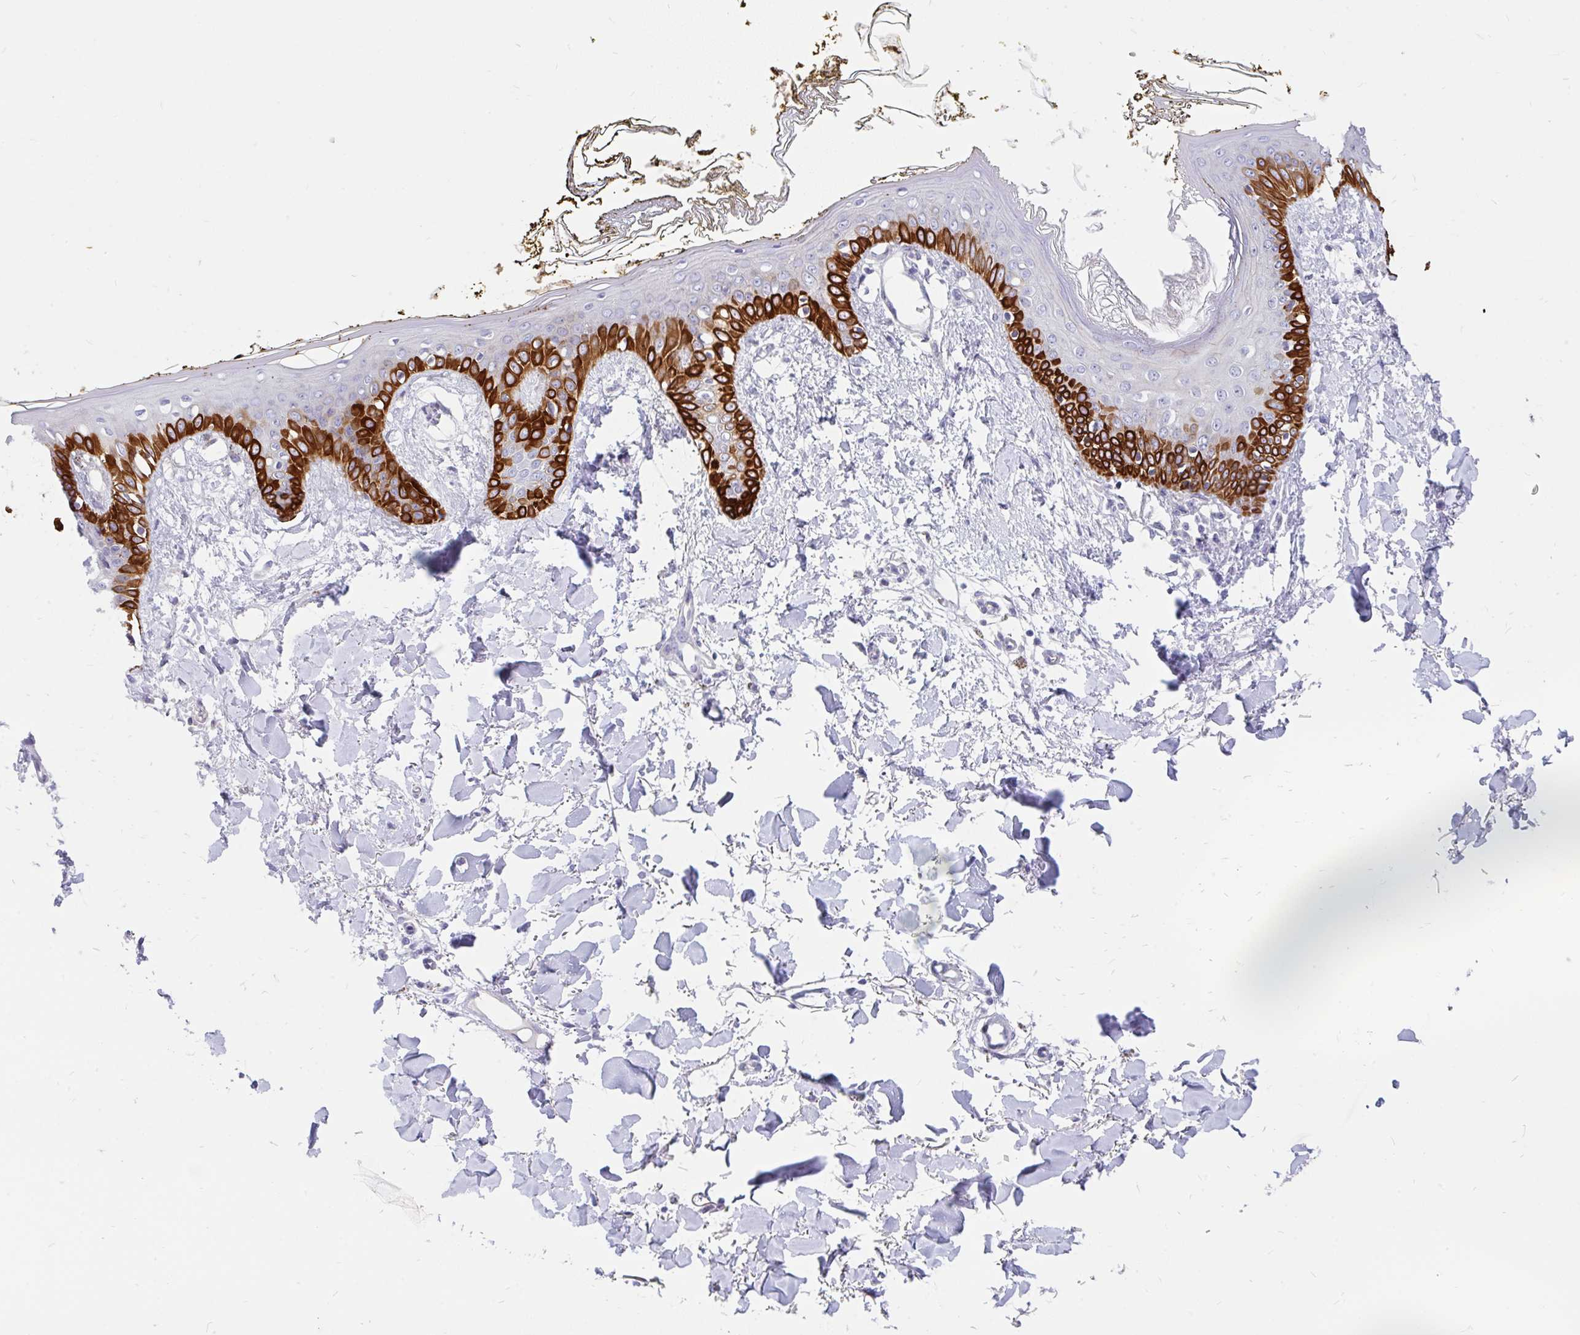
{"staining": {"intensity": "negative", "quantity": "none", "location": "none"}, "tissue": "skin", "cell_type": "Fibroblasts", "image_type": "normal", "snomed": [{"axis": "morphology", "description": "Normal tissue, NOS"}, {"axis": "topography", "description": "Skin"}], "caption": "Protein analysis of normal skin displays no significant staining in fibroblasts. The staining was performed using DAB to visualize the protein expression in brown, while the nuclei were stained in blue with hematoxylin (Magnification: 20x).", "gene": "LRRC26", "patient": {"sex": "female", "age": 34}}